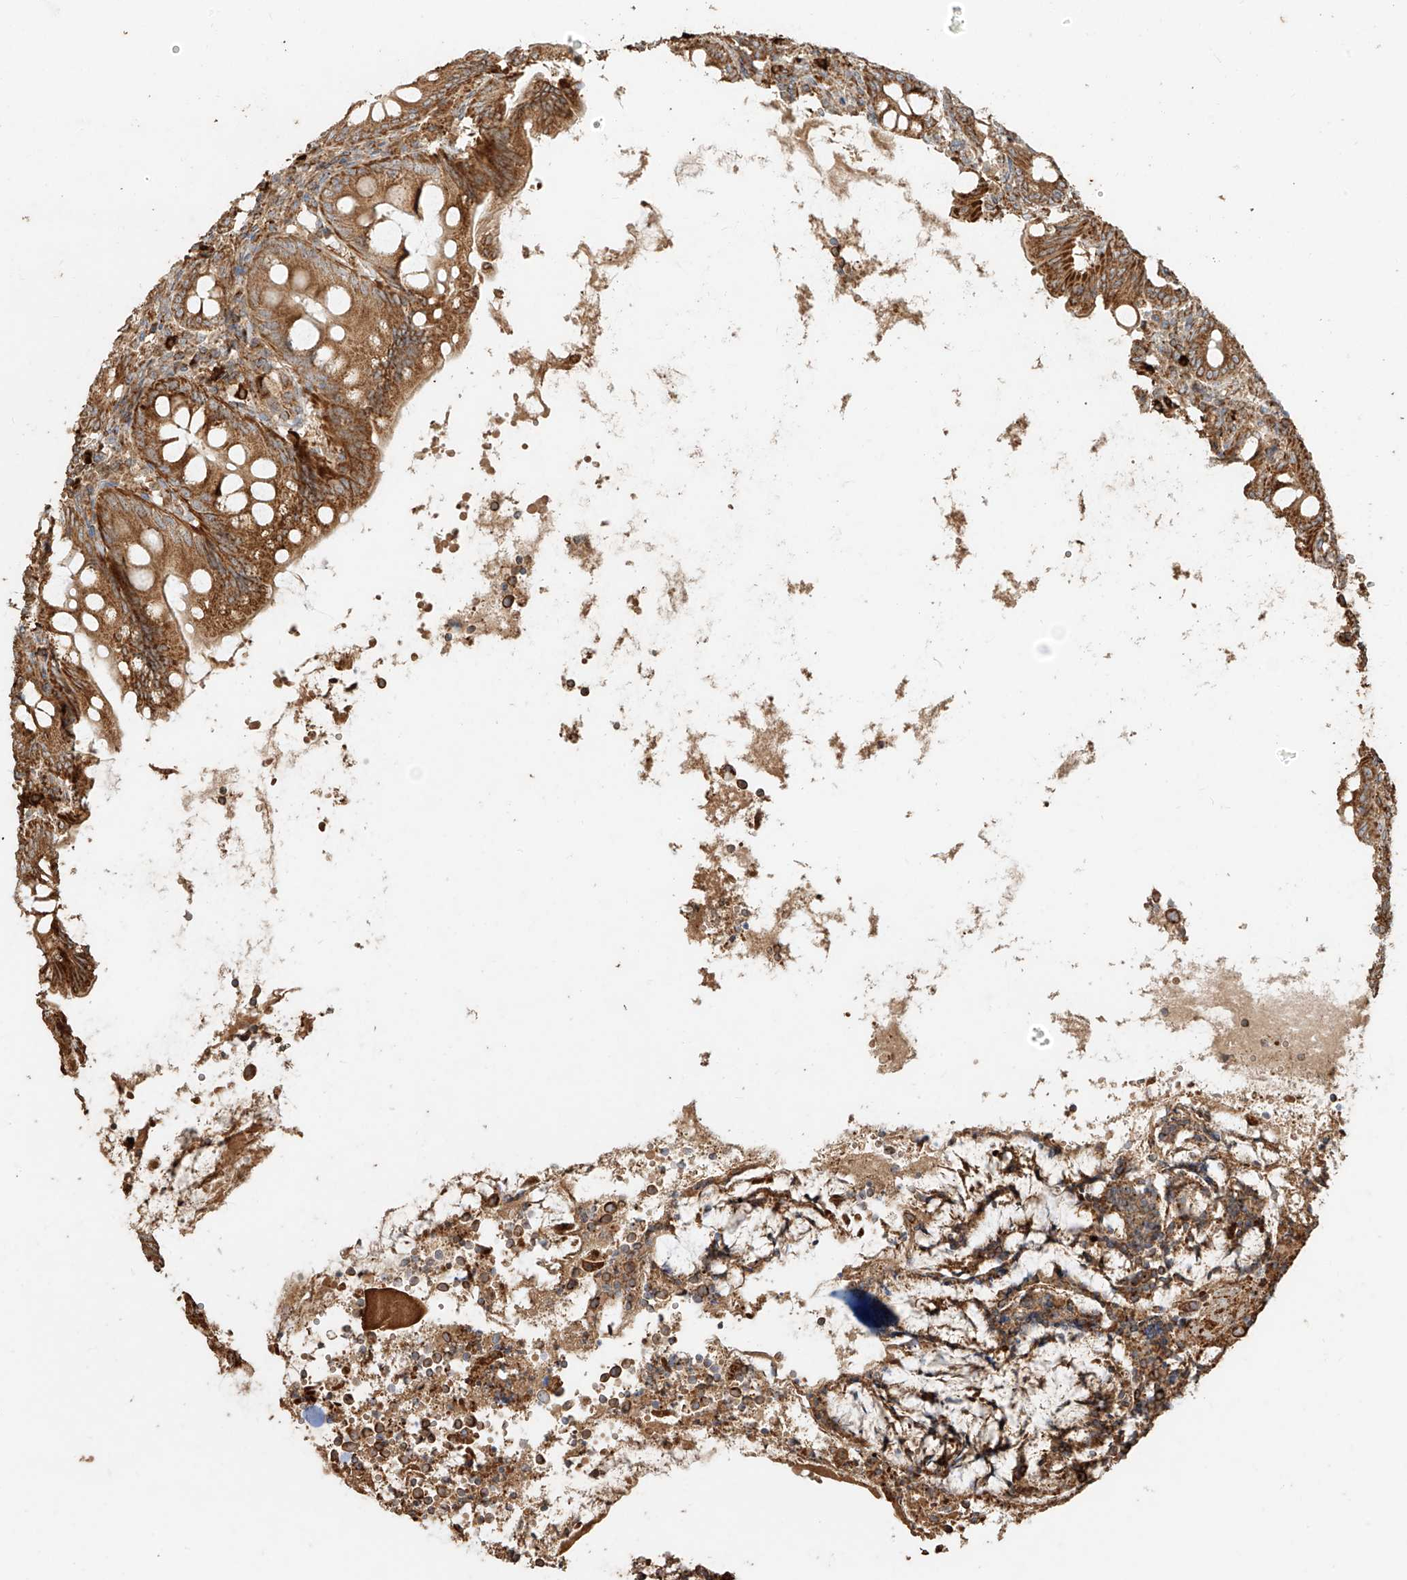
{"staining": {"intensity": "moderate", "quantity": ">75%", "location": "cytoplasmic/membranous"}, "tissue": "appendix", "cell_type": "Glandular cells", "image_type": "normal", "snomed": [{"axis": "morphology", "description": "Normal tissue, NOS"}, {"axis": "topography", "description": "Appendix"}], "caption": "Appendix stained for a protein displays moderate cytoplasmic/membranous positivity in glandular cells. (IHC, brightfield microscopy, high magnification).", "gene": "EFNB1", "patient": {"sex": "female", "age": 54}}